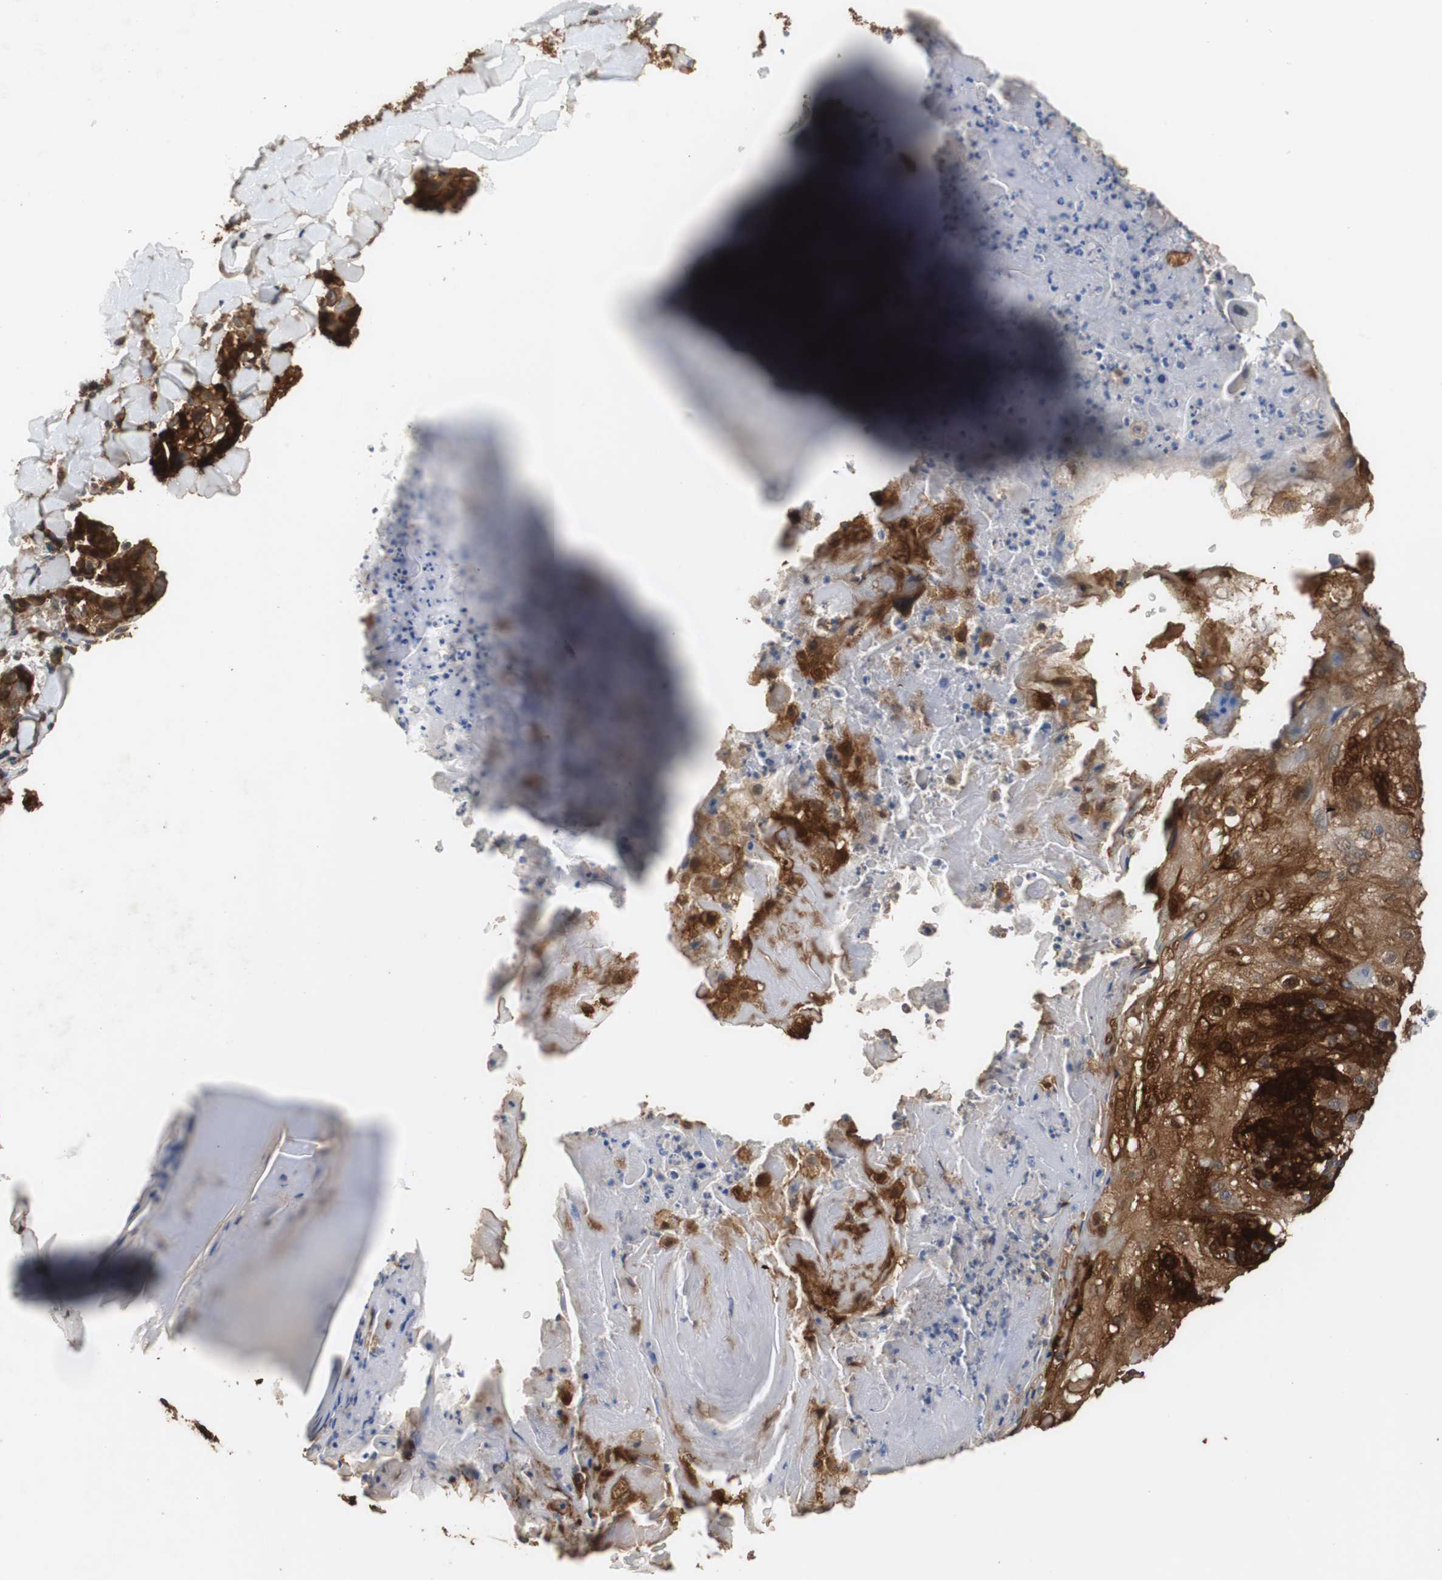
{"staining": {"intensity": "strong", "quantity": ">75%", "location": "cytoplasmic/membranous,nuclear"}, "tissue": "skin cancer", "cell_type": "Tumor cells", "image_type": "cancer", "snomed": [{"axis": "morphology", "description": "Normal tissue, NOS"}, {"axis": "morphology", "description": "Squamous cell carcinoma, NOS"}, {"axis": "topography", "description": "Skin"}], "caption": "The photomicrograph exhibits immunohistochemical staining of squamous cell carcinoma (skin). There is strong cytoplasmic/membranous and nuclear expression is appreciated in approximately >75% of tumor cells.", "gene": "NDRG1", "patient": {"sex": "female", "age": 83}}